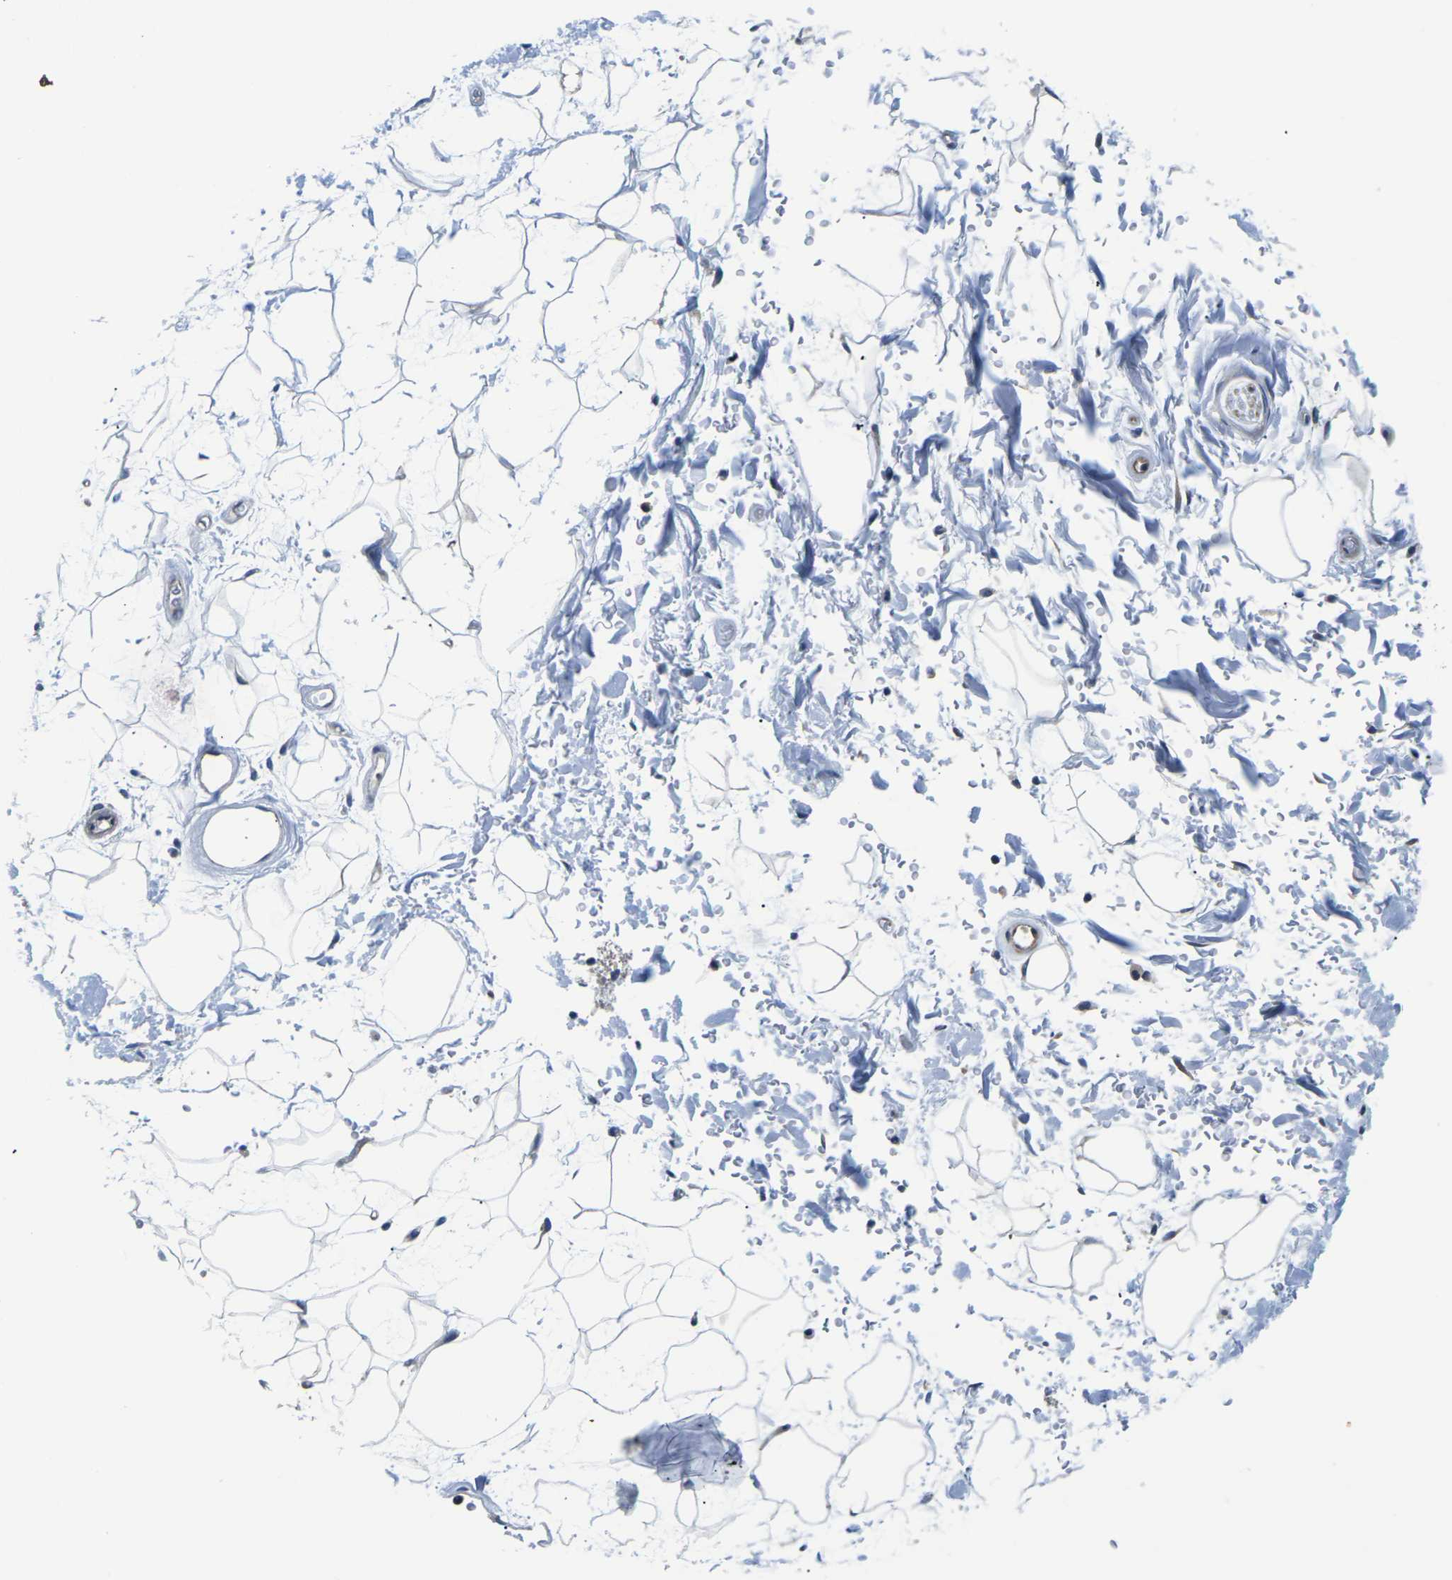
{"staining": {"intensity": "negative", "quantity": "none", "location": "none"}, "tissue": "adipose tissue", "cell_type": "Adipocytes", "image_type": "normal", "snomed": [{"axis": "morphology", "description": "Normal tissue, NOS"}, {"axis": "topography", "description": "Soft tissue"}], "caption": "Histopathology image shows no significant protein staining in adipocytes of unremarkable adipose tissue. (Stains: DAB (3,3'-diaminobenzidine) immunohistochemistry with hematoxylin counter stain, Microscopy: brightfield microscopy at high magnification).", "gene": "GSK3B", "patient": {"sex": "male", "age": 72}}